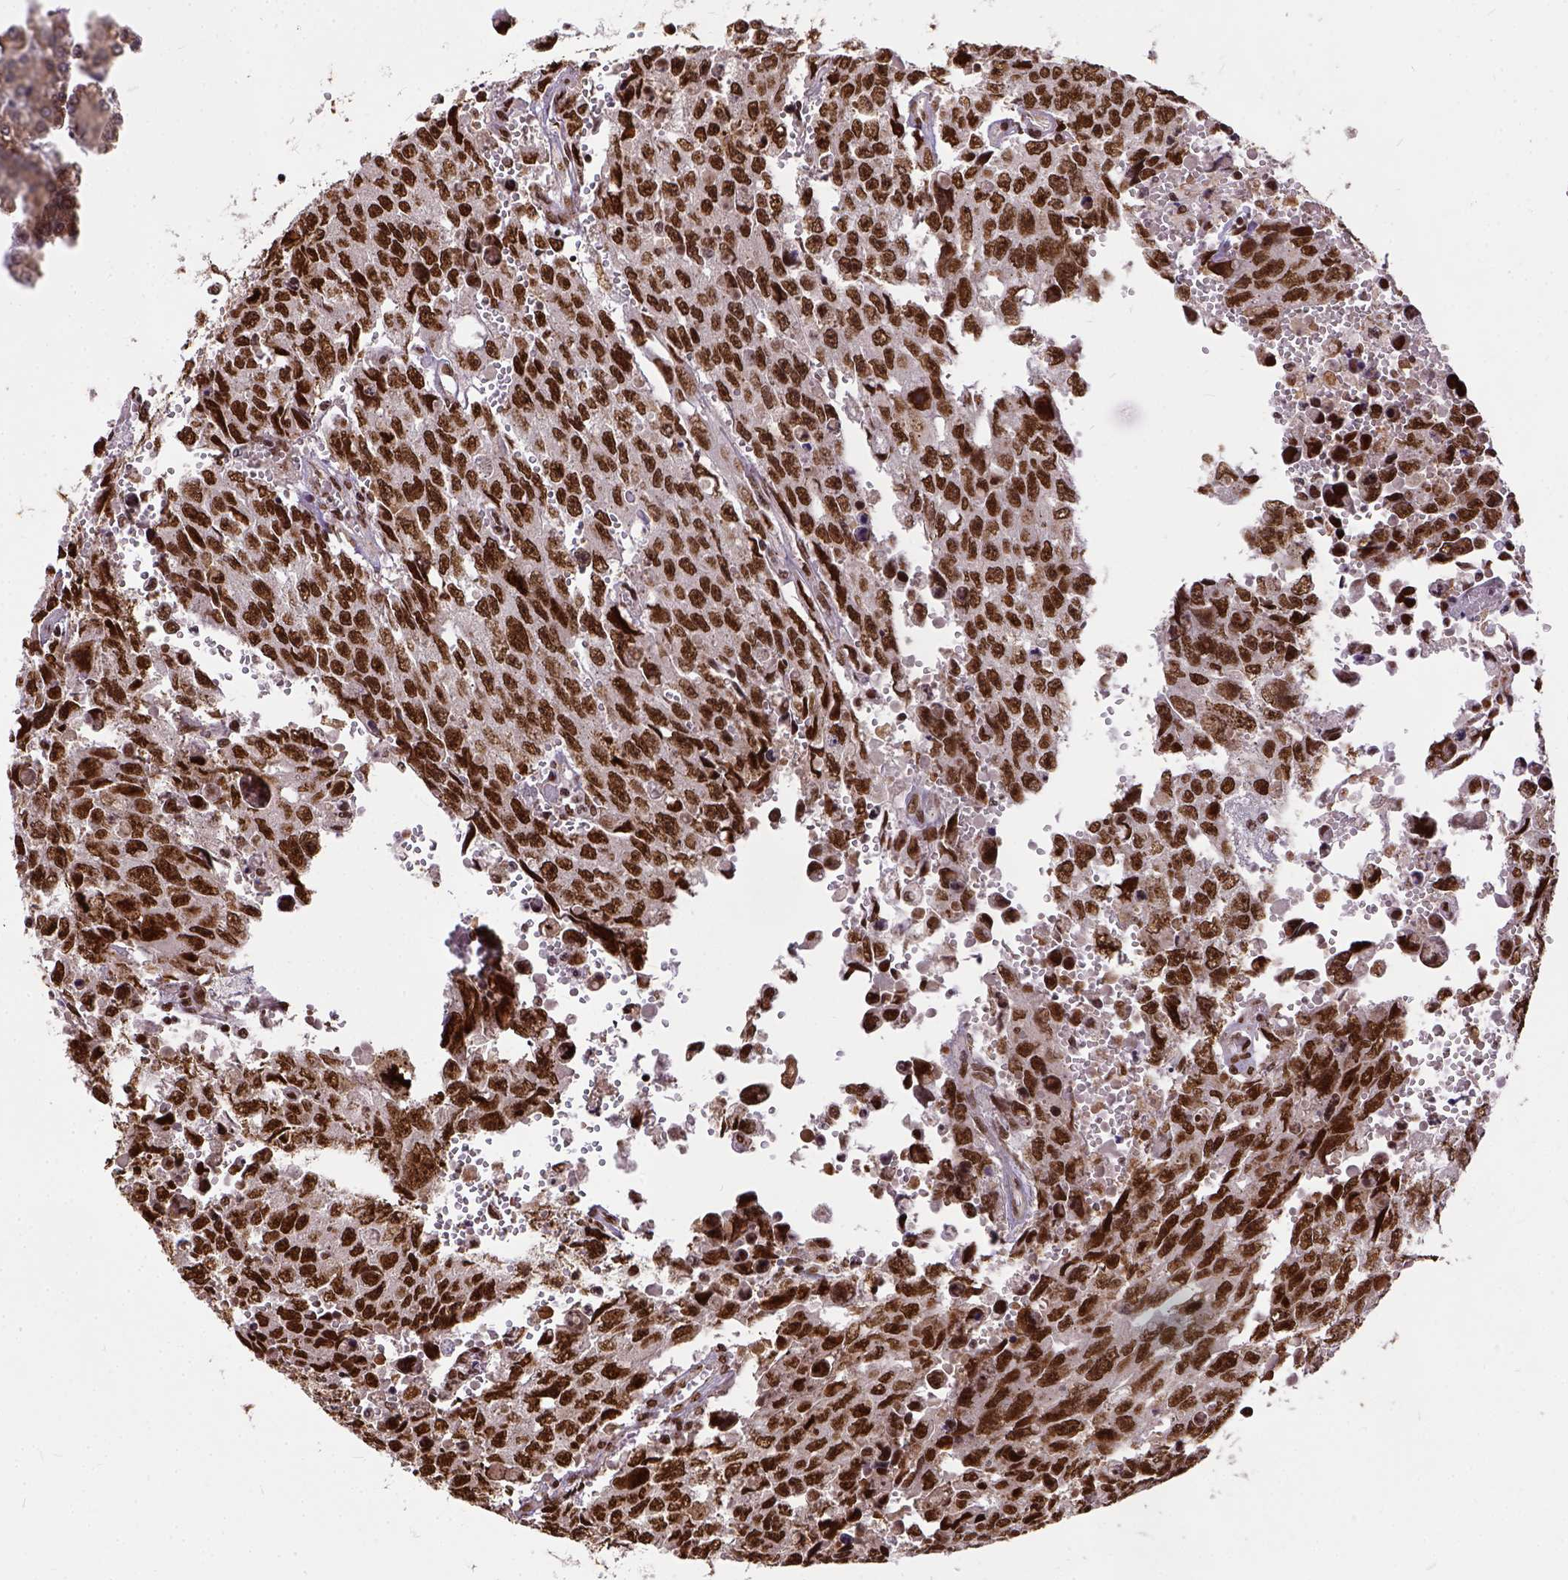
{"staining": {"intensity": "strong", "quantity": ">75%", "location": "nuclear"}, "tissue": "testis cancer", "cell_type": "Tumor cells", "image_type": "cancer", "snomed": [{"axis": "morphology", "description": "Seminoma, NOS"}, {"axis": "topography", "description": "Testis"}], "caption": "Protein expression analysis of testis seminoma shows strong nuclear staining in approximately >75% of tumor cells.", "gene": "NACC1", "patient": {"sex": "male", "age": 26}}